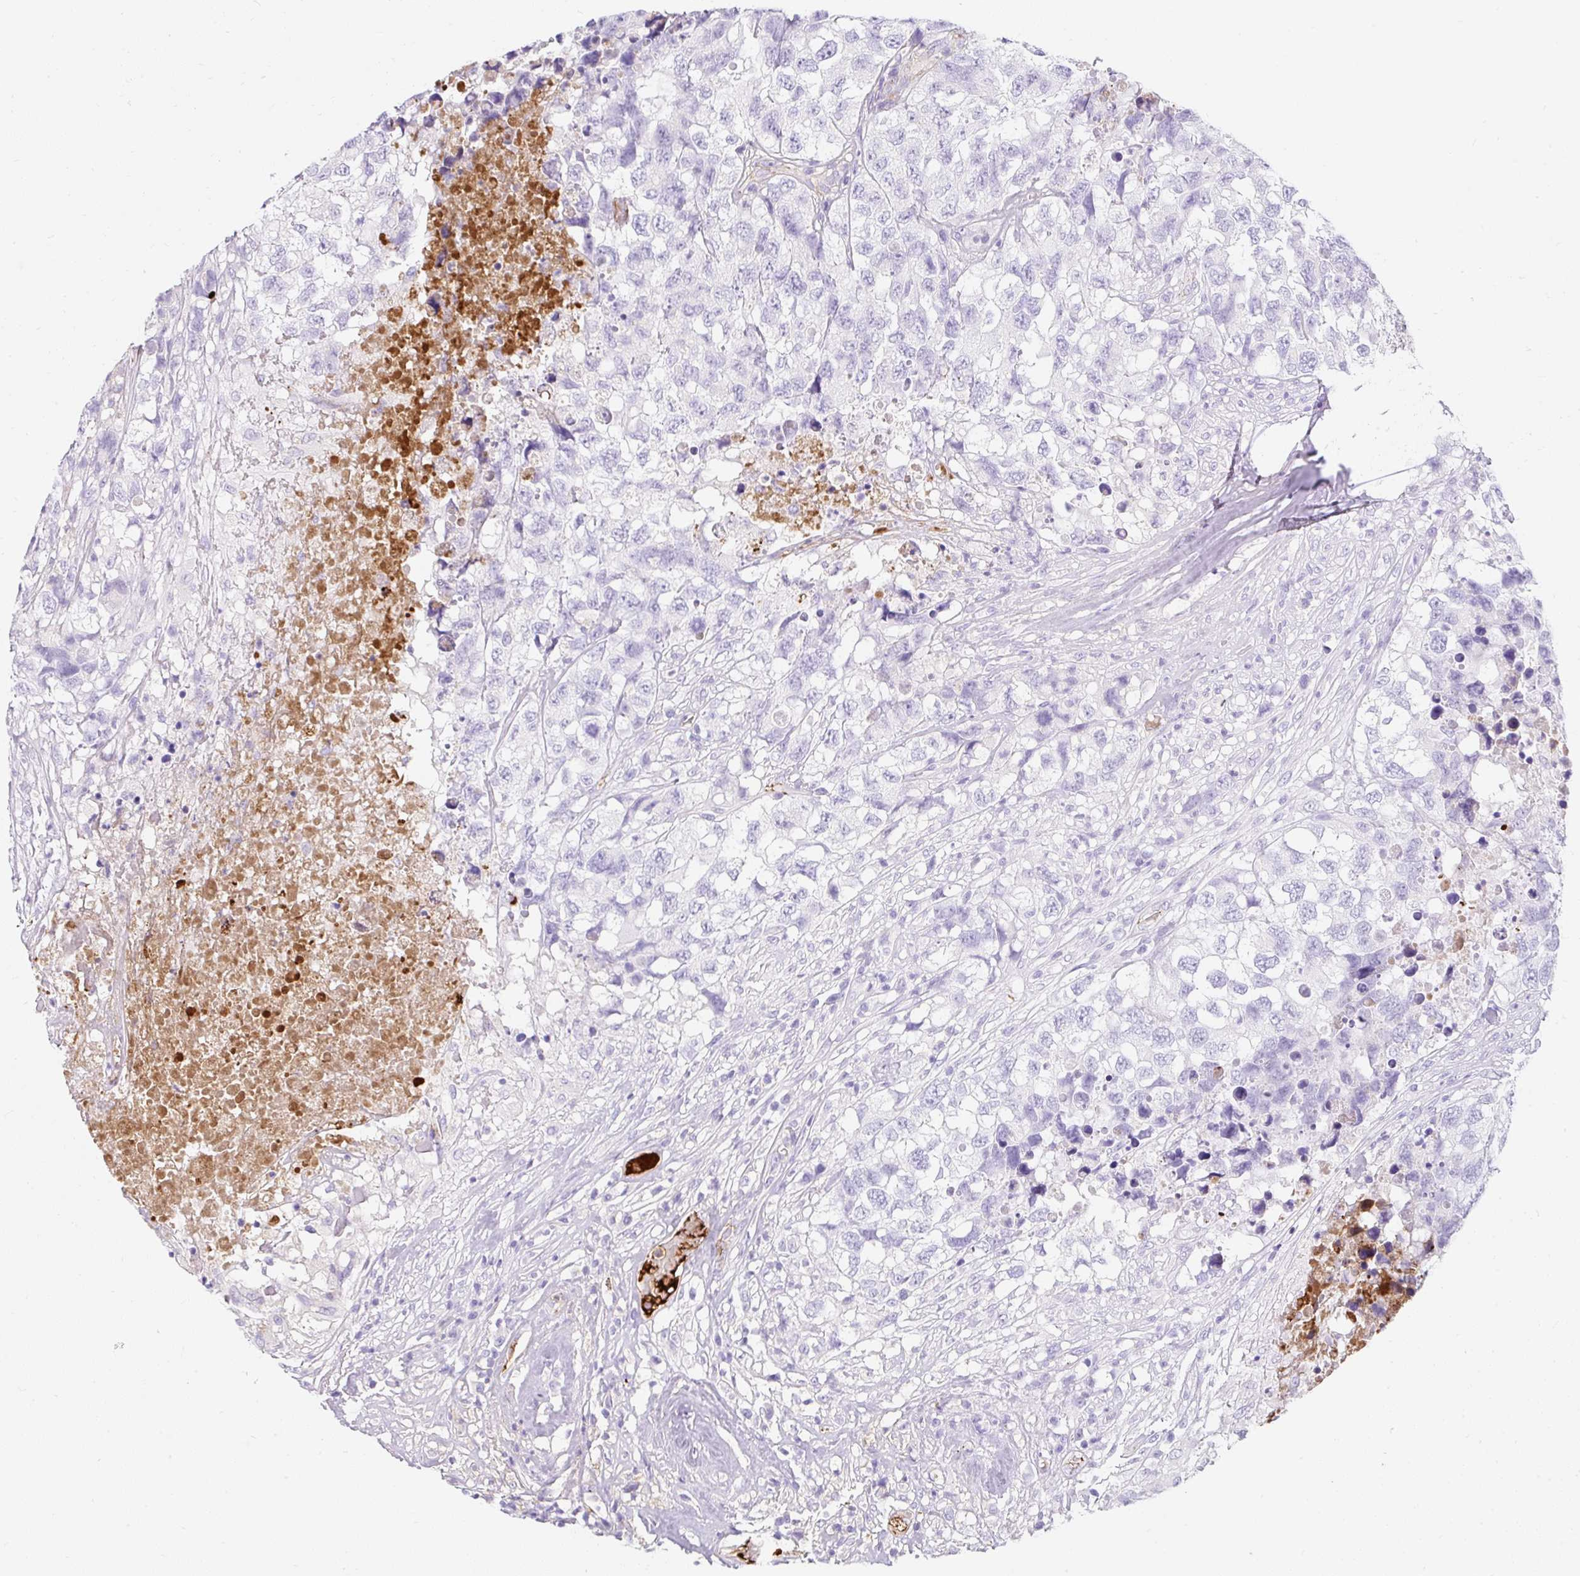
{"staining": {"intensity": "negative", "quantity": "none", "location": "none"}, "tissue": "testis cancer", "cell_type": "Tumor cells", "image_type": "cancer", "snomed": [{"axis": "morphology", "description": "Carcinoma, Embryonal, NOS"}, {"axis": "topography", "description": "Testis"}], "caption": "Tumor cells are negative for brown protein staining in testis embryonal carcinoma. (DAB (3,3'-diaminobenzidine) IHC with hematoxylin counter stain).", "gene": "APOC4-APOC2", "patient": {"sex": "male", "age": 83}}